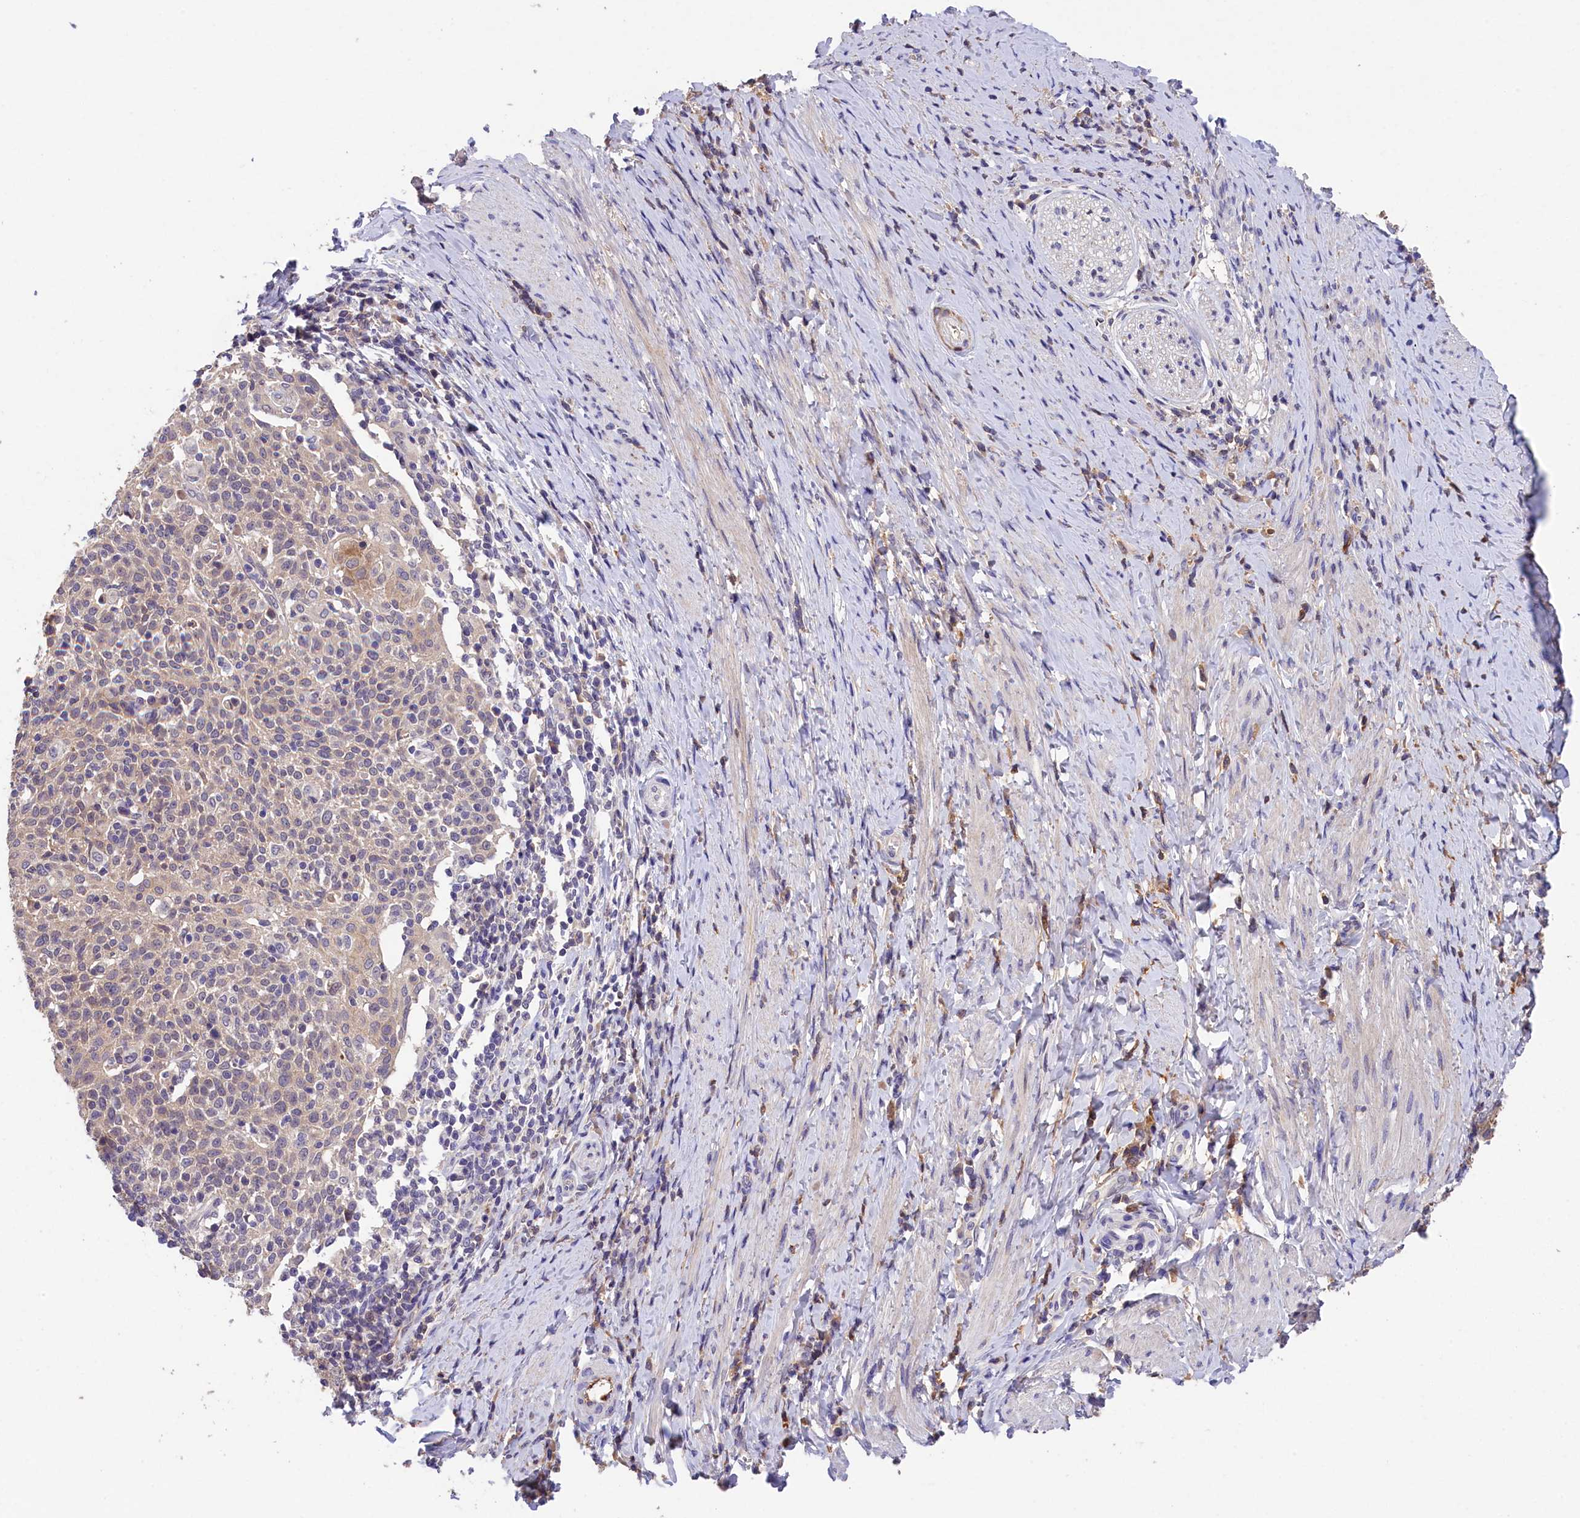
{"staining": {"intensity": "negative", "quantity": "none", "location": "none"}, "tissue": "cervical cancer", "cell_type": "Tumor cells", "image_type": "cancer", "snomed": [{"axis": "morphology", "description": "Squamous cell carcinoma, NOS"}, {"axis": "topography", "description": "Cervix"}], "caption": "Immunohistochemical staining of squamous cell carcinoma (cervical) demonstrates no significant positivity in tumor cells.", "gene": "PHAF1", "patient": {"sex": "female", "age": 52}}